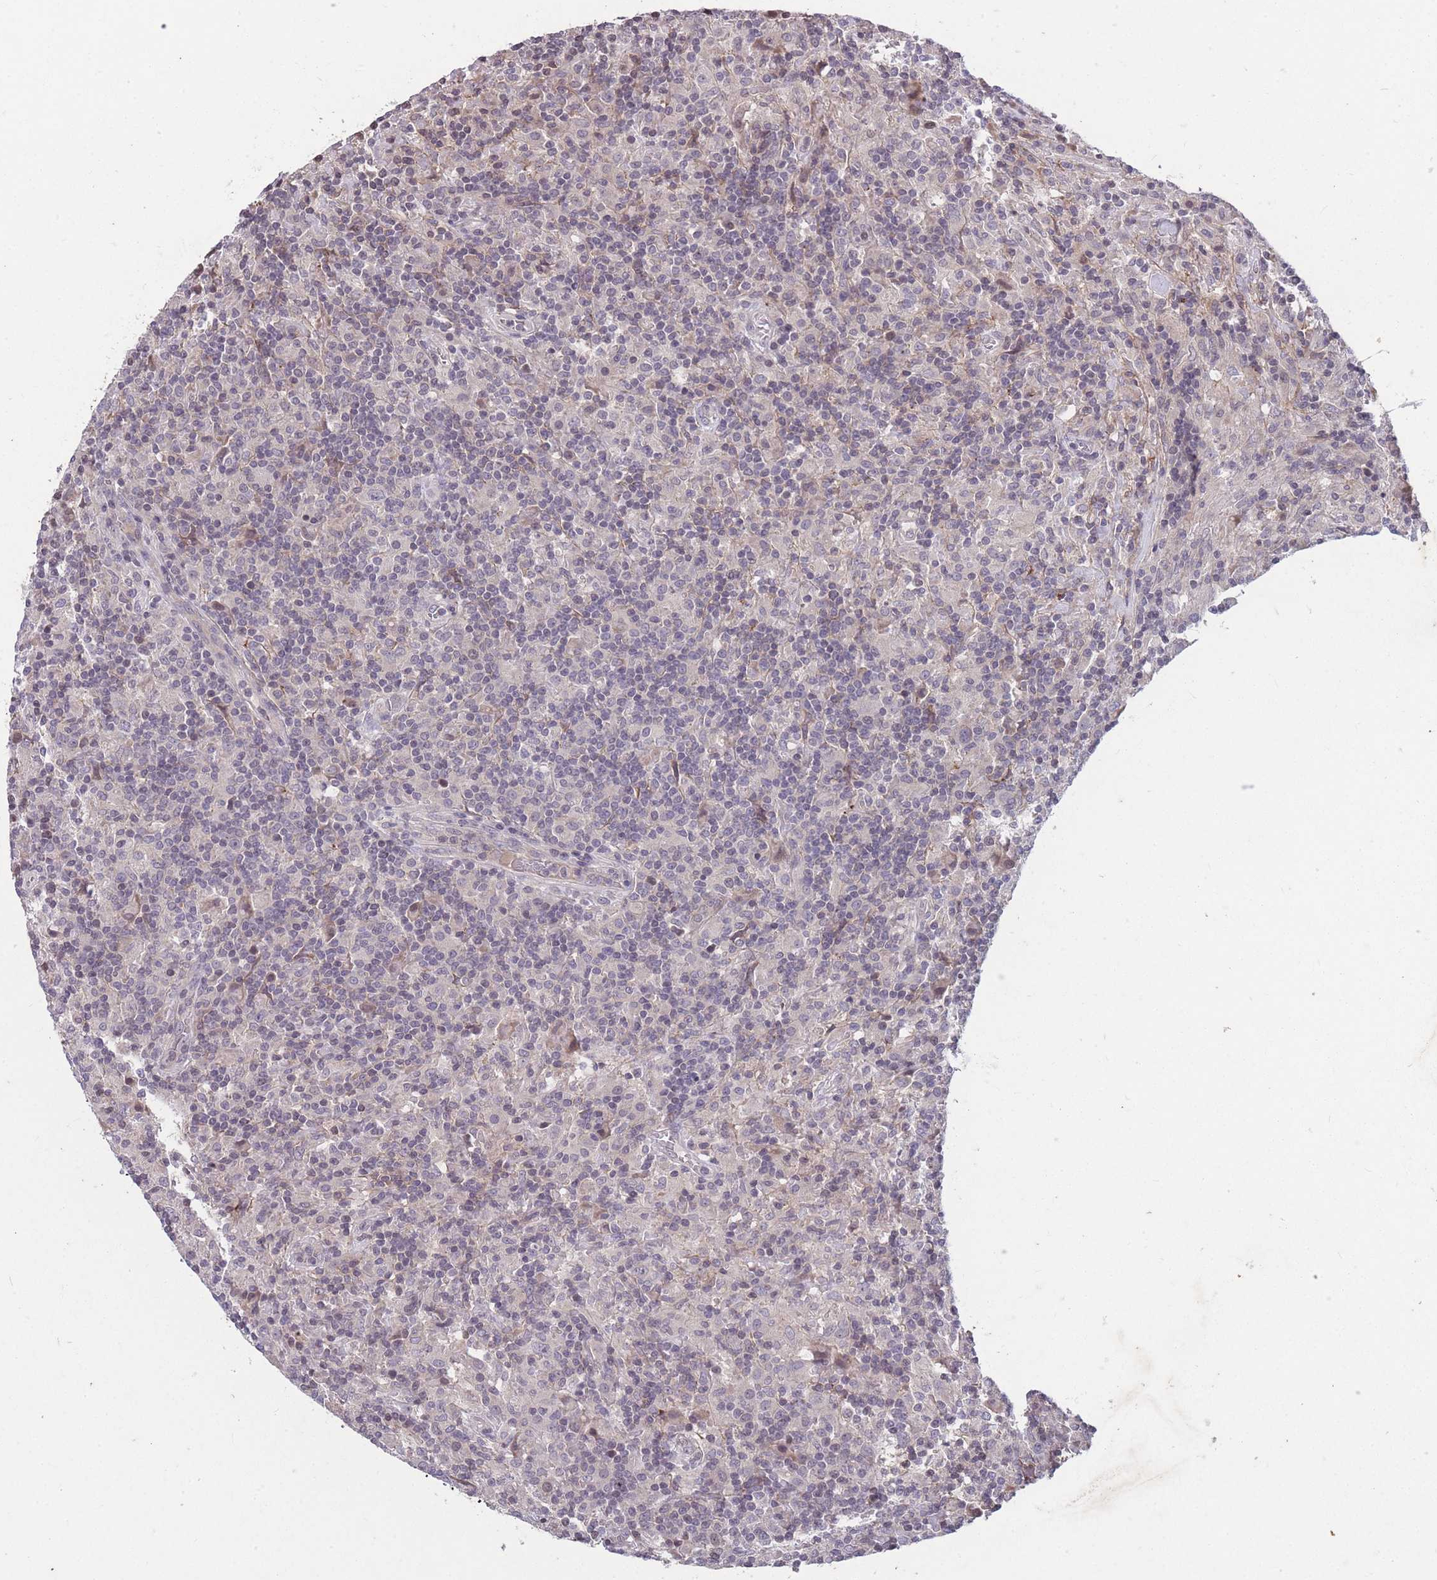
{"staining": {"intensity": "negative", "quantity": "none", "location": "none"}, "tissue": "lymphoma", "cell_type": "Tumor cells", "image_type": "cancer", "snomed": [{"axis": "morphology", "description": "Hodgkin's disease, NOS"}, {"axis": "topography", "description": "Lymph node"}], "caption": "High magnification brightfield microscopy of lymphoma stained with DAB (brown) and counterstained with hematoxylin (blue): tumor cells show no significant staining.", "gene": "GGT5", "patient": {"sex": "male", "age": 70}}